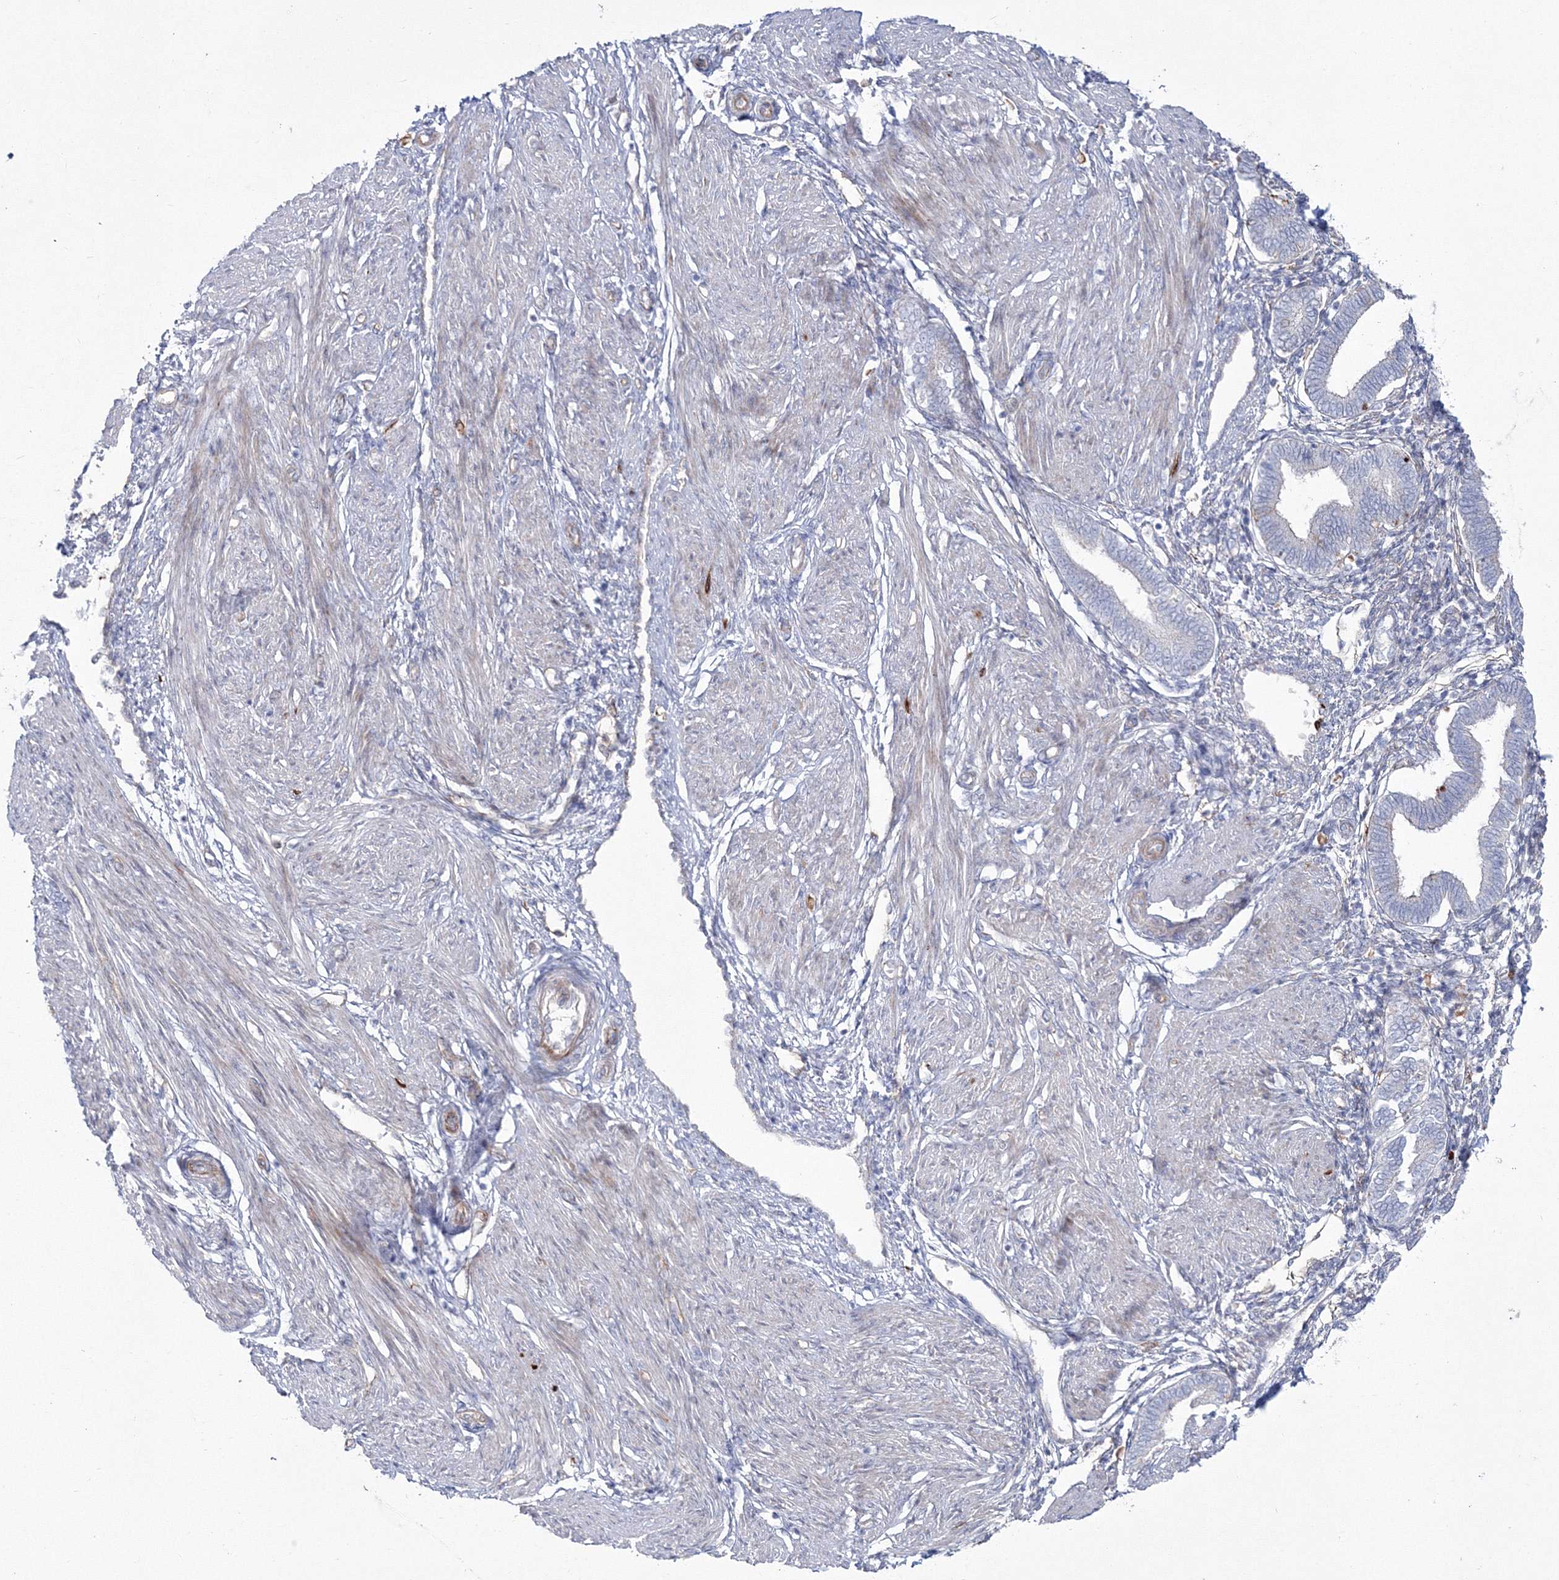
{"staining": {"intensity": "negative", "quantity": "none", "location": "none"}, "tissue": "endometrium", "cell_type": "Cells in endometrial stroma", "image_type": "normal", "snomed": [{"axis": "morphology", "description": "Normal tissue, NOS"}, {"axis": "topography", "description": "Endometrium"}], "caption": "This is a photomicrograph of immunohistochemistry staining of benign endometrium, which shows no staining in cells in endometrial stroma.", "gene": "HYAL2", "patient": {"sex": "female", "age": 53}}